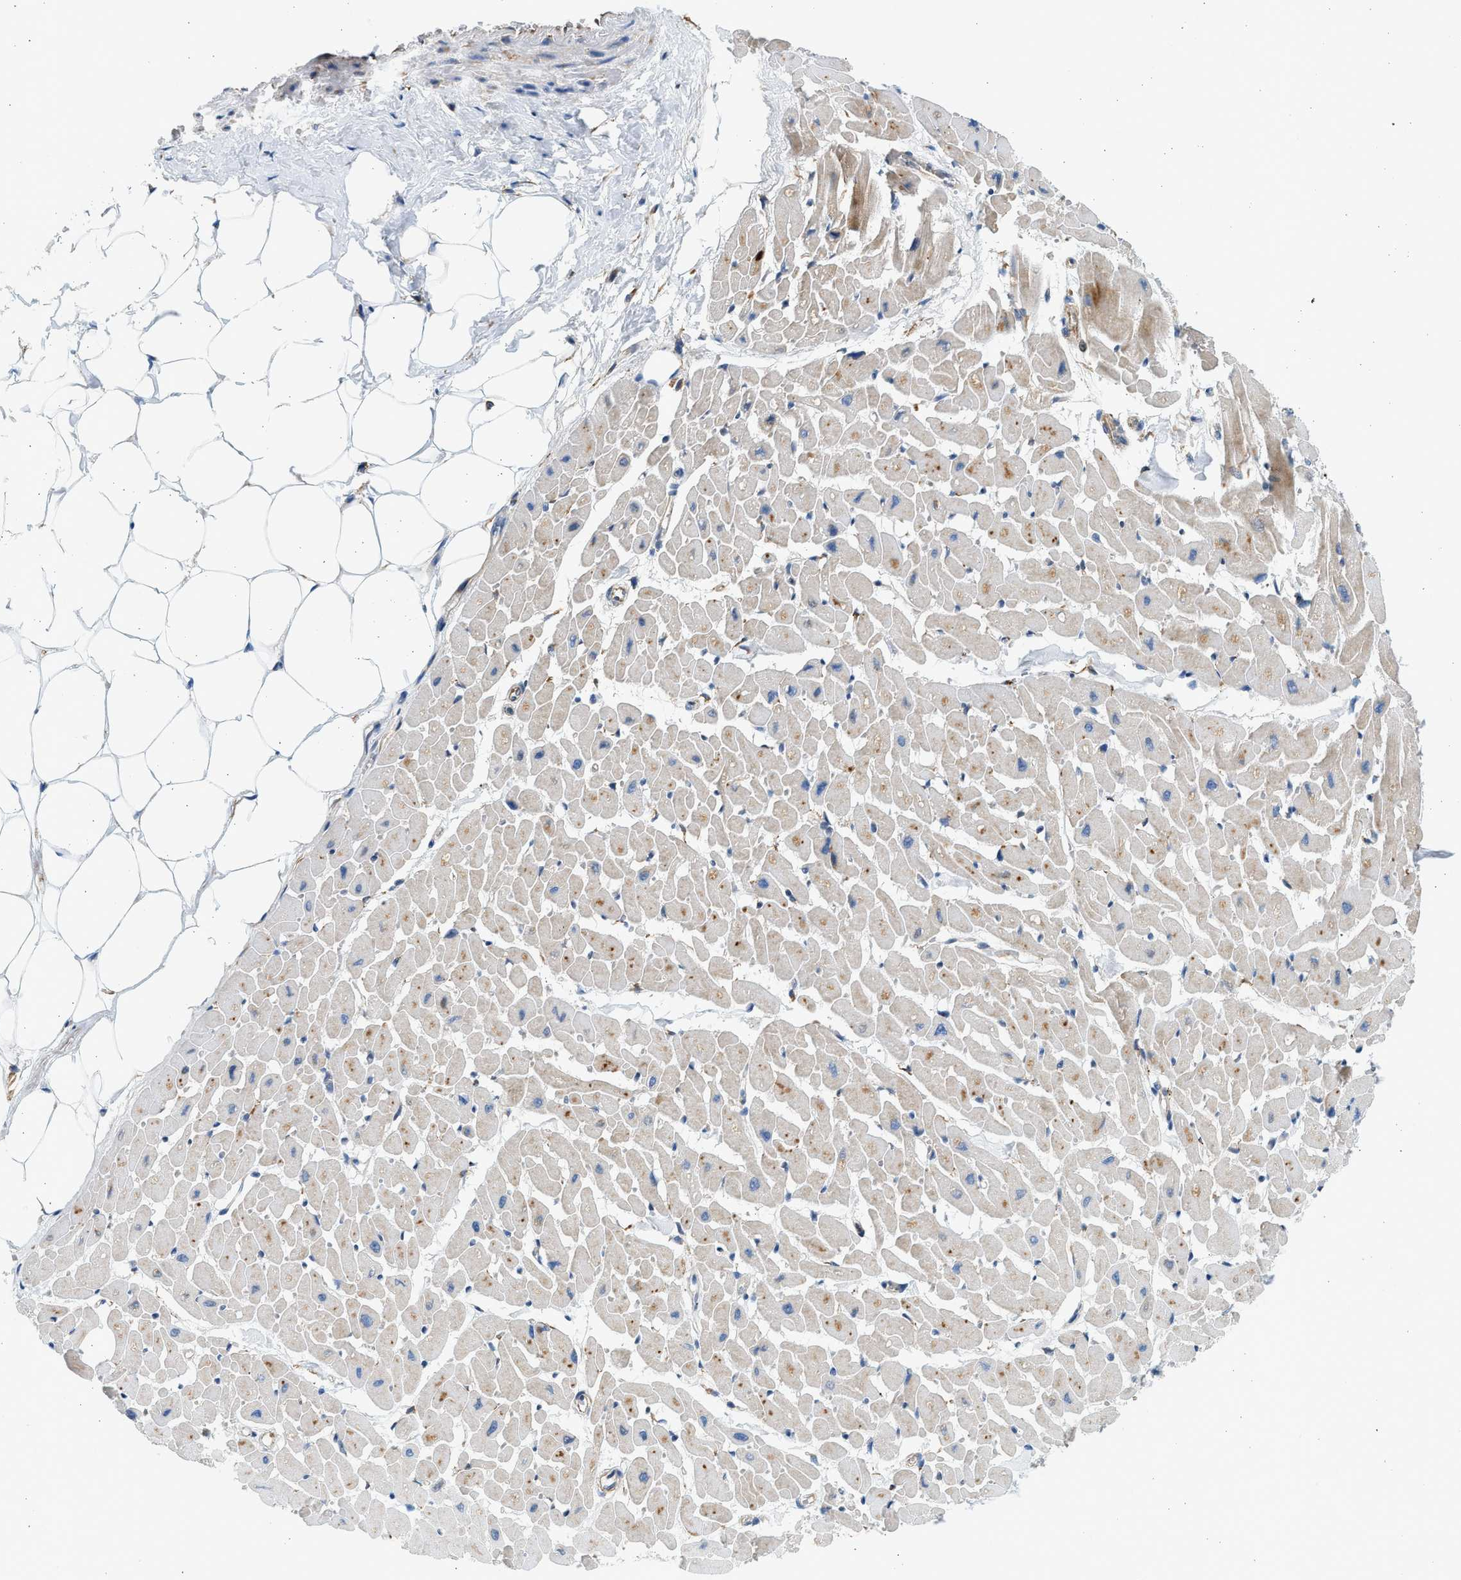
{"staining": {"intensity": "weak", "quantity": "25%-75%", "location": "cytoplasmic/membranous"}, "tissue": "heart muscle", "cell_type": "Cardiomyocytes", "image_type": "normal", "snomed": [{"axis": "morphology", "description": "Normal tissue, NOS"}, {"axis": "topography", "description": "Heart"}], "caption": "Weak cytoplasmic/membranous protein staining is identified in about 25%-75% of cardiomyocytes in heart muscle. (DAB IHC, brown staining for protein, blue staining for nuclei).", "gene": "CNTN6", "patient": {"sex": "female", "age": 19}}